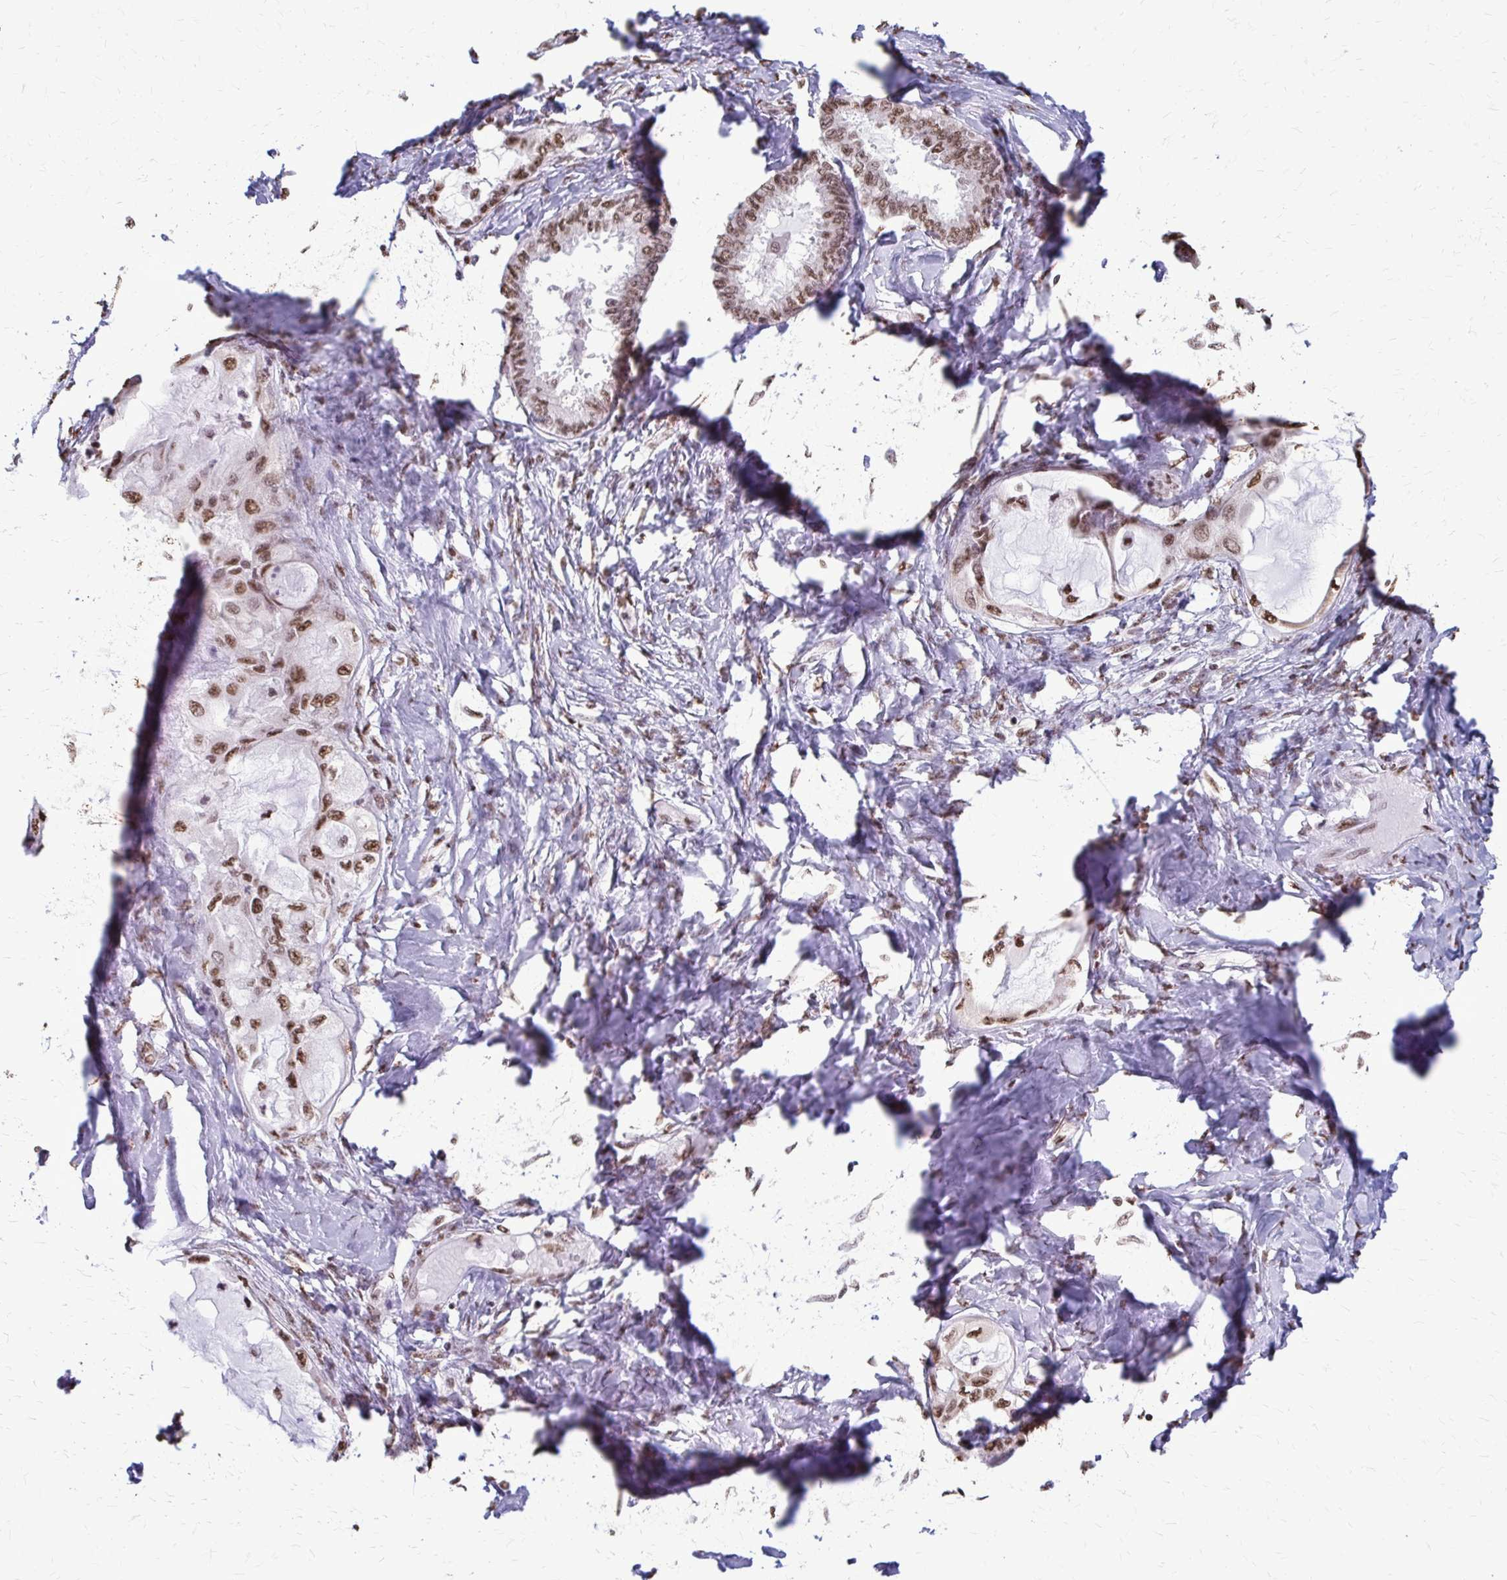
{"staining": {"intensity": "moderate", "quantity": ">75%", "location": "nuclear"}, "tissue": "ovarian cancer", "cell_type": "Tumor cells", "image_type": "cancer", "snomed": [{"axis": "morphology", "description": "Carcinoma, endometroid"}, {"axis": "topography", "description": "Ovary"}], "caption": "DAB (3,3'-diaminobenzidine) immunohistochemical staining of human ovarian cancer reveals moderate nuclear protein staining in approximately >75% of tumor cells.", "gene": "SNRPA", "patient": {"sex": "female", "age": 70}}